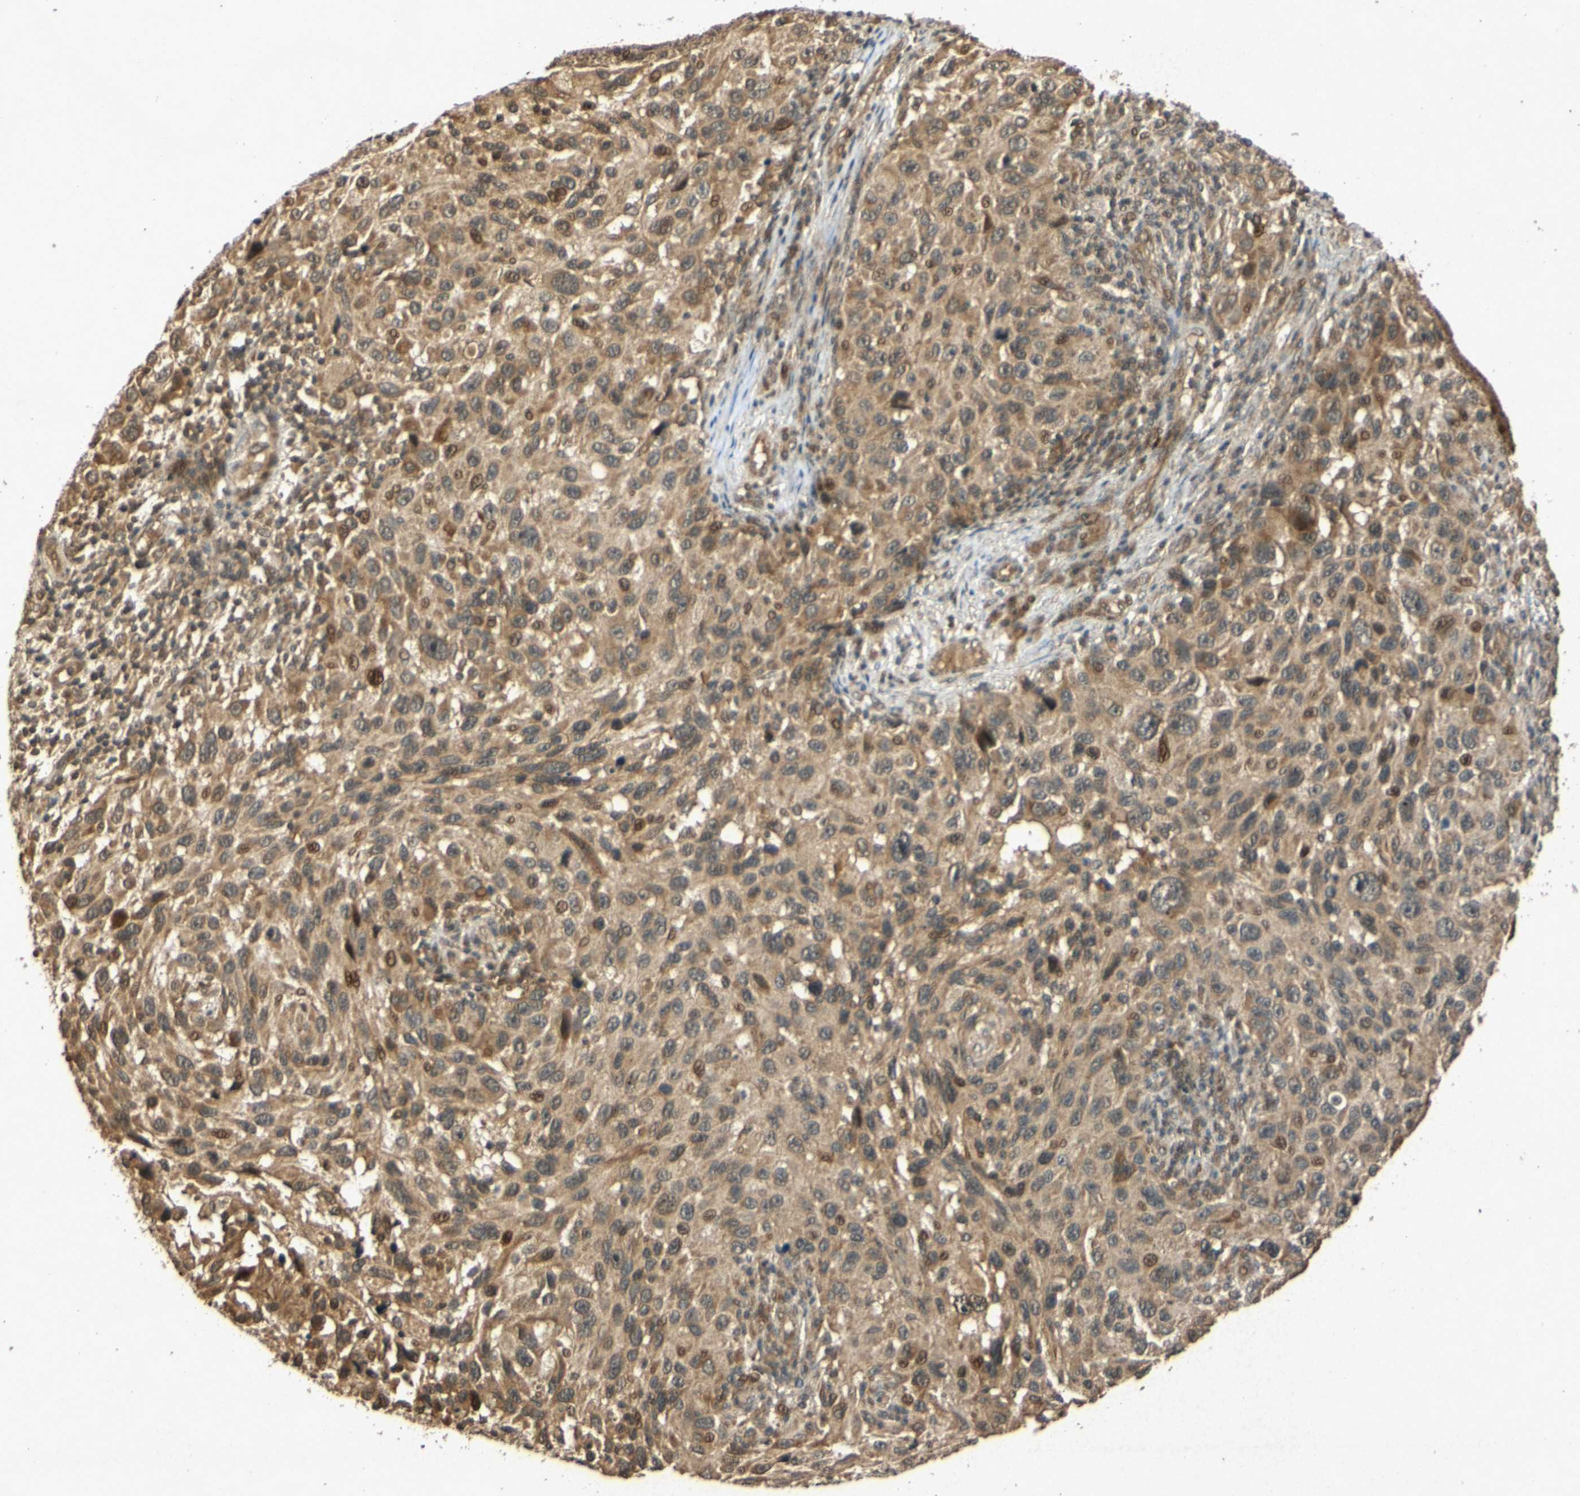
{"staining": {"intensity": "moderate", "quantity": ">75%", "location": "cytoplasmic/membranous"}, "tissue": "melanoma", "cell_type": "Tumor cells", "image_type": "cancer", "snomed": [{"axis": "morphology", "description": "Malignant melanoma, NOS"}, {"axis": "topography", "description": "Skin"}], "caption": "A high-resolution histopathology image shows IHC staining of melanoma, which displays moderate cytoplasmic/membranous positivity in approximately >75% of tumor cells. The protein of interest is shown in brown color, while the nuclei are stained blue.", "gene": "ATP6V1H", "patient": {"sex": "male", "age": 53}}